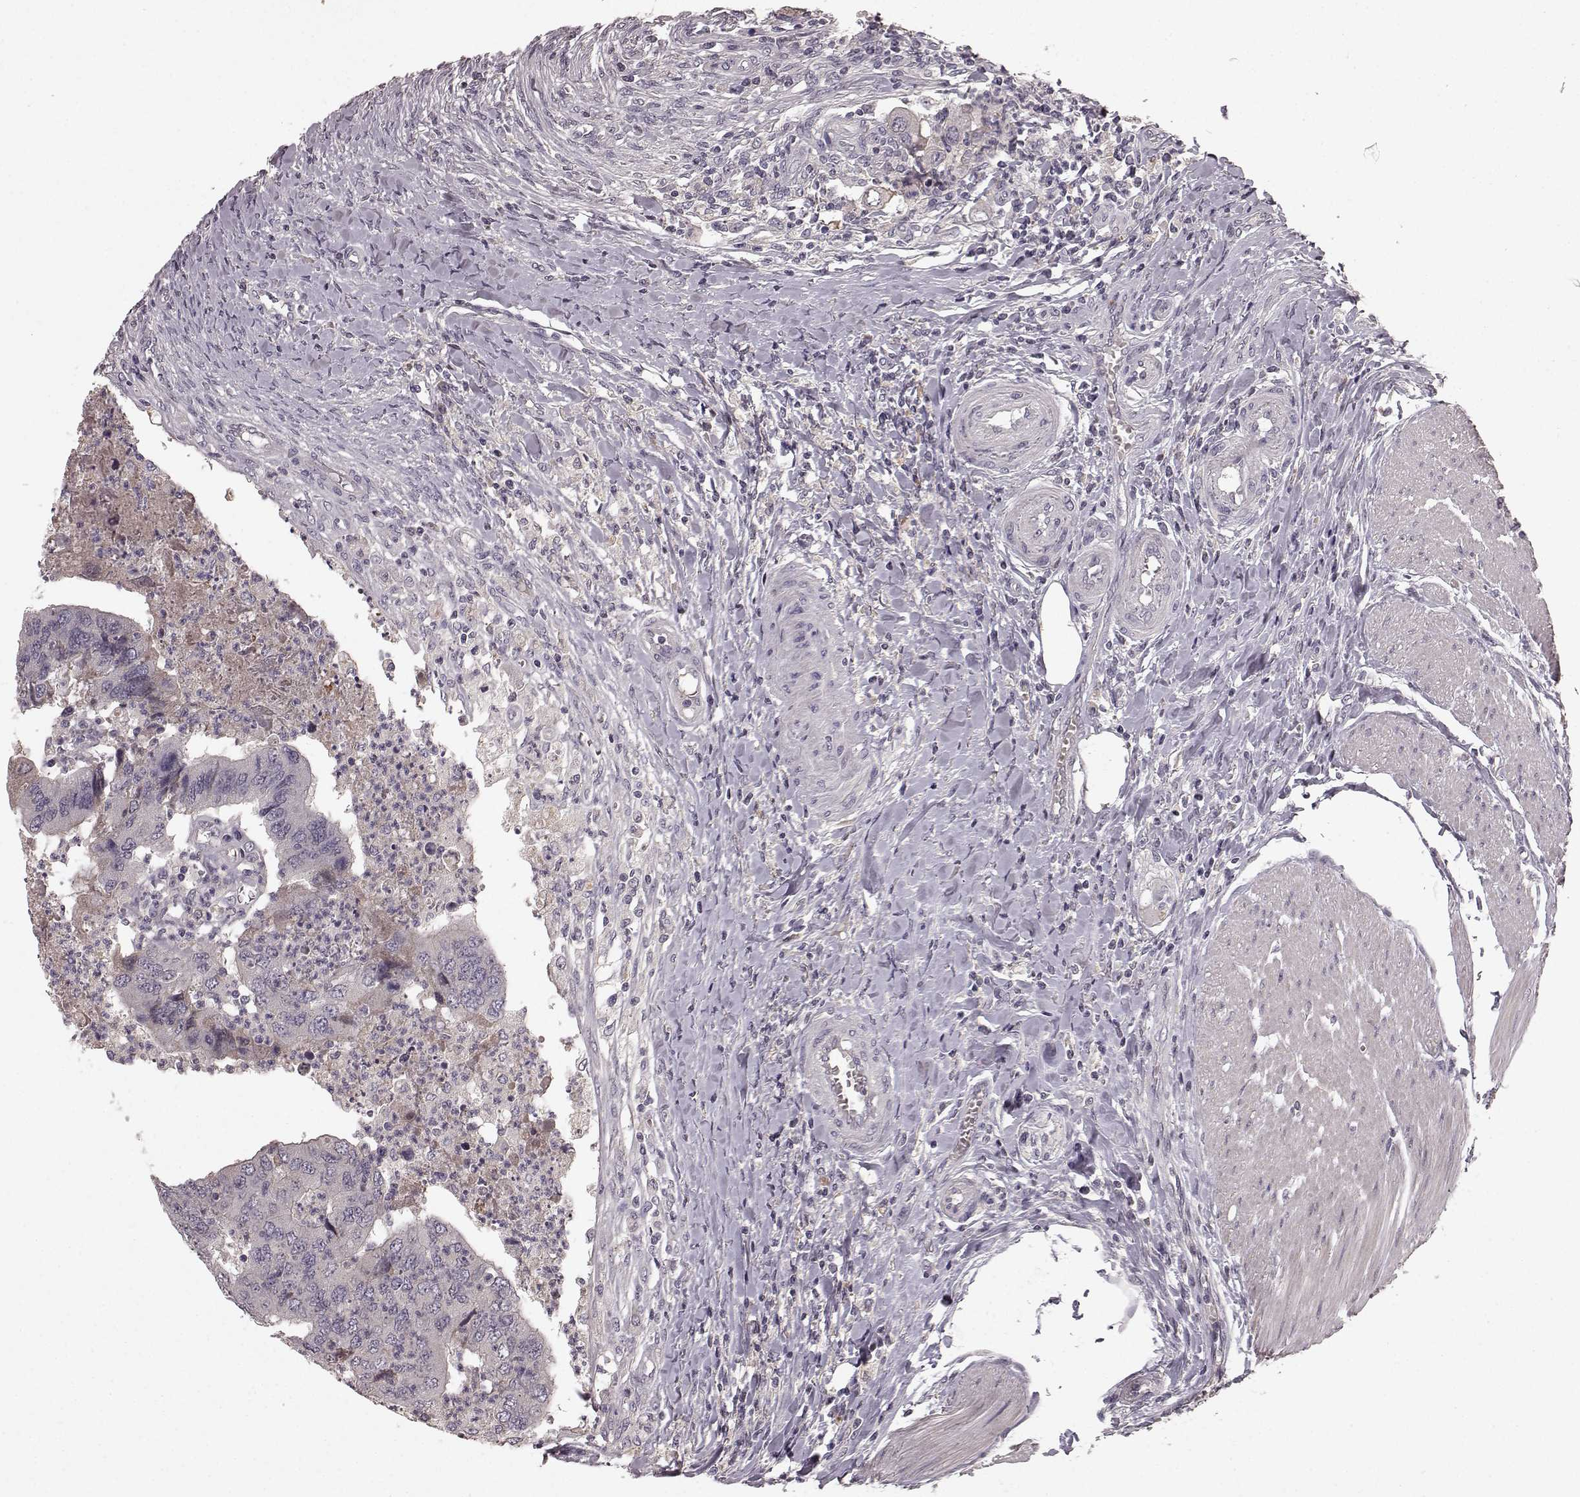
{"staining": {"intensity": "negative", "quantity": "none", "location": "none"}, "tissue": "colorectal cancer", "cell_type": "Tumor cells", "image_type": "cancer", "snomed": [{"axis": "morphology", "description": "Adenocarcinoma, NOS"}, {"axis": "topography", "description": "Colon"}], "caption": "High power microscopy micrograph of an IHC image of colorectal cancer (adenocarcinoma), revealing no significant staining in tumor cells. (Immunohistochemistry, brightfield microscopy, high magnification).", "gene": "SLC22A18", "patient": {"sex": "female", "age": 67}}